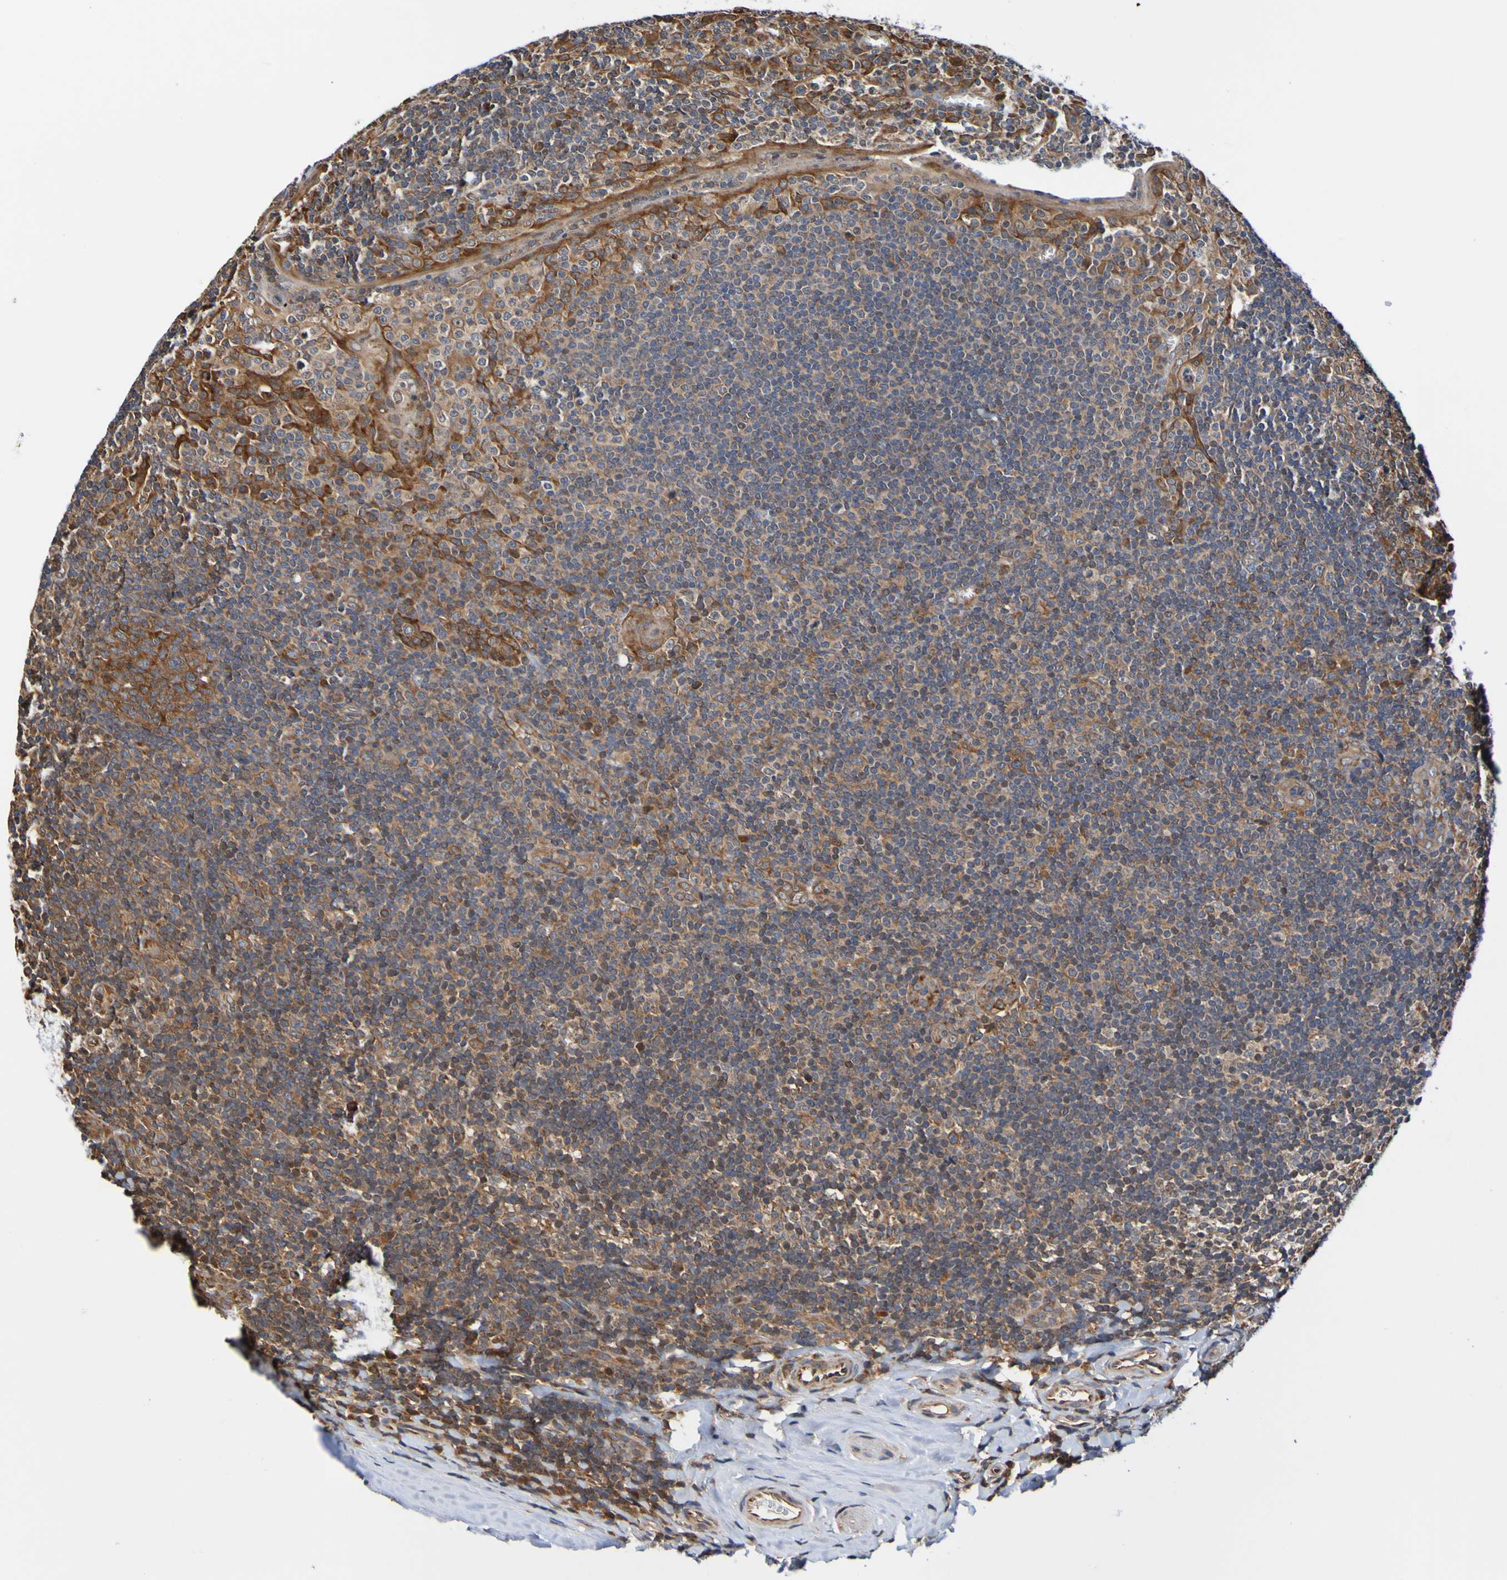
{"staining": {"intensity": "moderate", "quantity": ">75%", "location": "cytoplasmic/membranous"}, "tissue": "tonsil", "cell_type": "Germinal center cells", "image_type": "normal", "snomed": [{"axis": "morphology", "description": "Normal tissue, NOS"}, {"axis": "topography", "description": "Tonsil"}], "caption": "Protein staining exhibits moderate cytoplasmic/membranous staining in about >75% of germinal center cells in benign tonsil. The protein of interest is shown in brown color, while the nuclei are stained blue.", "gene": "AXIN1", "patient": {"sex": "male", "age": 37}}